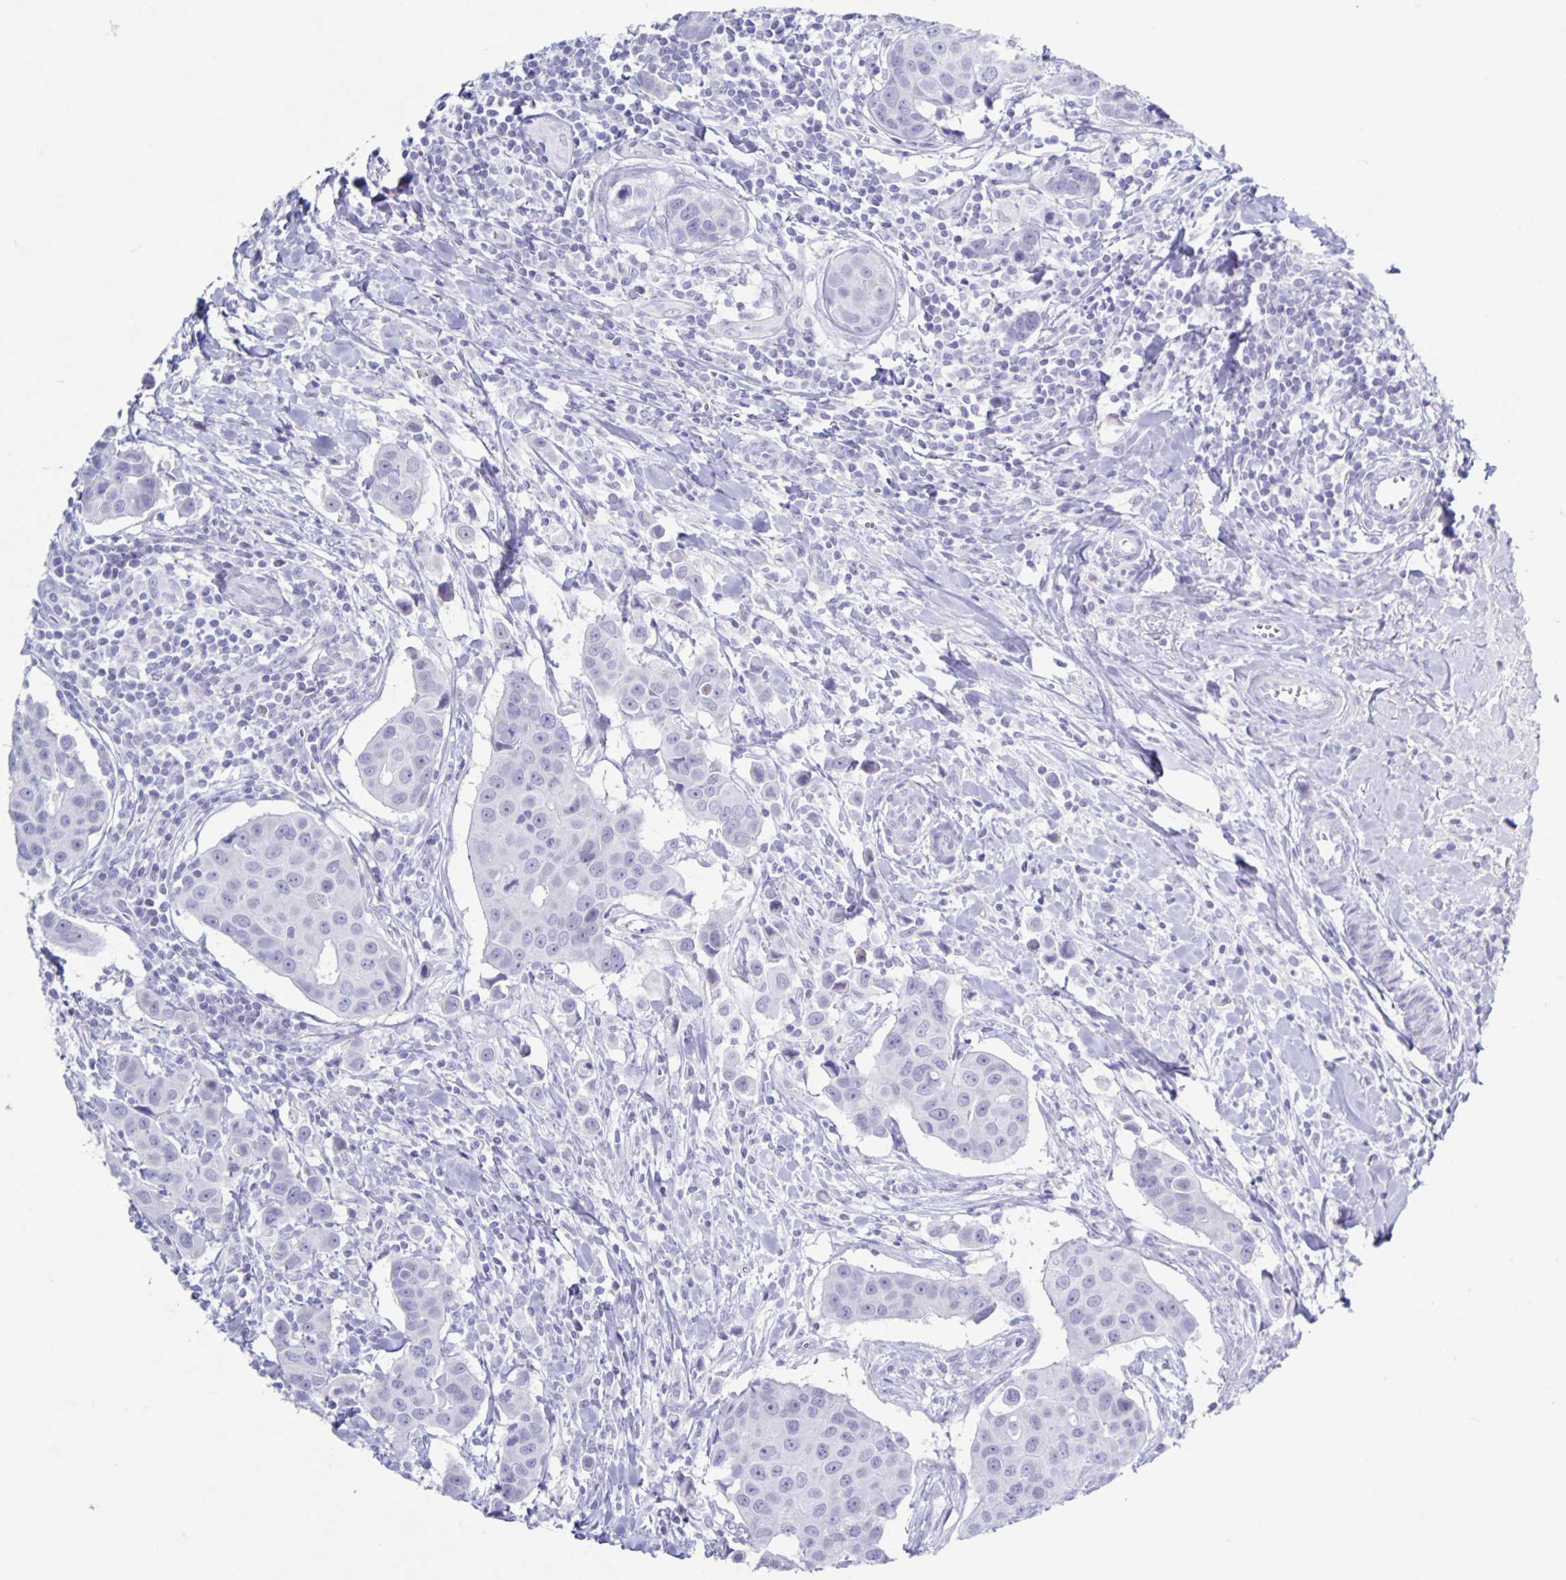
{"staining": {"intensity": "negative", "quantity": "none", "location": "none"}, "tissue": "breast cancer", "cell_type": "Tumor cells", "image_type": "cancer", "snomed": [{"axis": "morphology", "description": "Duct carcinoma"}, {"axis": "topography", "description": "Breast"}], "caption": "Immunohistochemical staining of breast cancer (infiltrating ductal carcinoma) shows no significant positivity in tumor cells. Nuclei are stained in blue.", "gene": "CT45A5", "patient": {"sex": "female", "age": 24}}